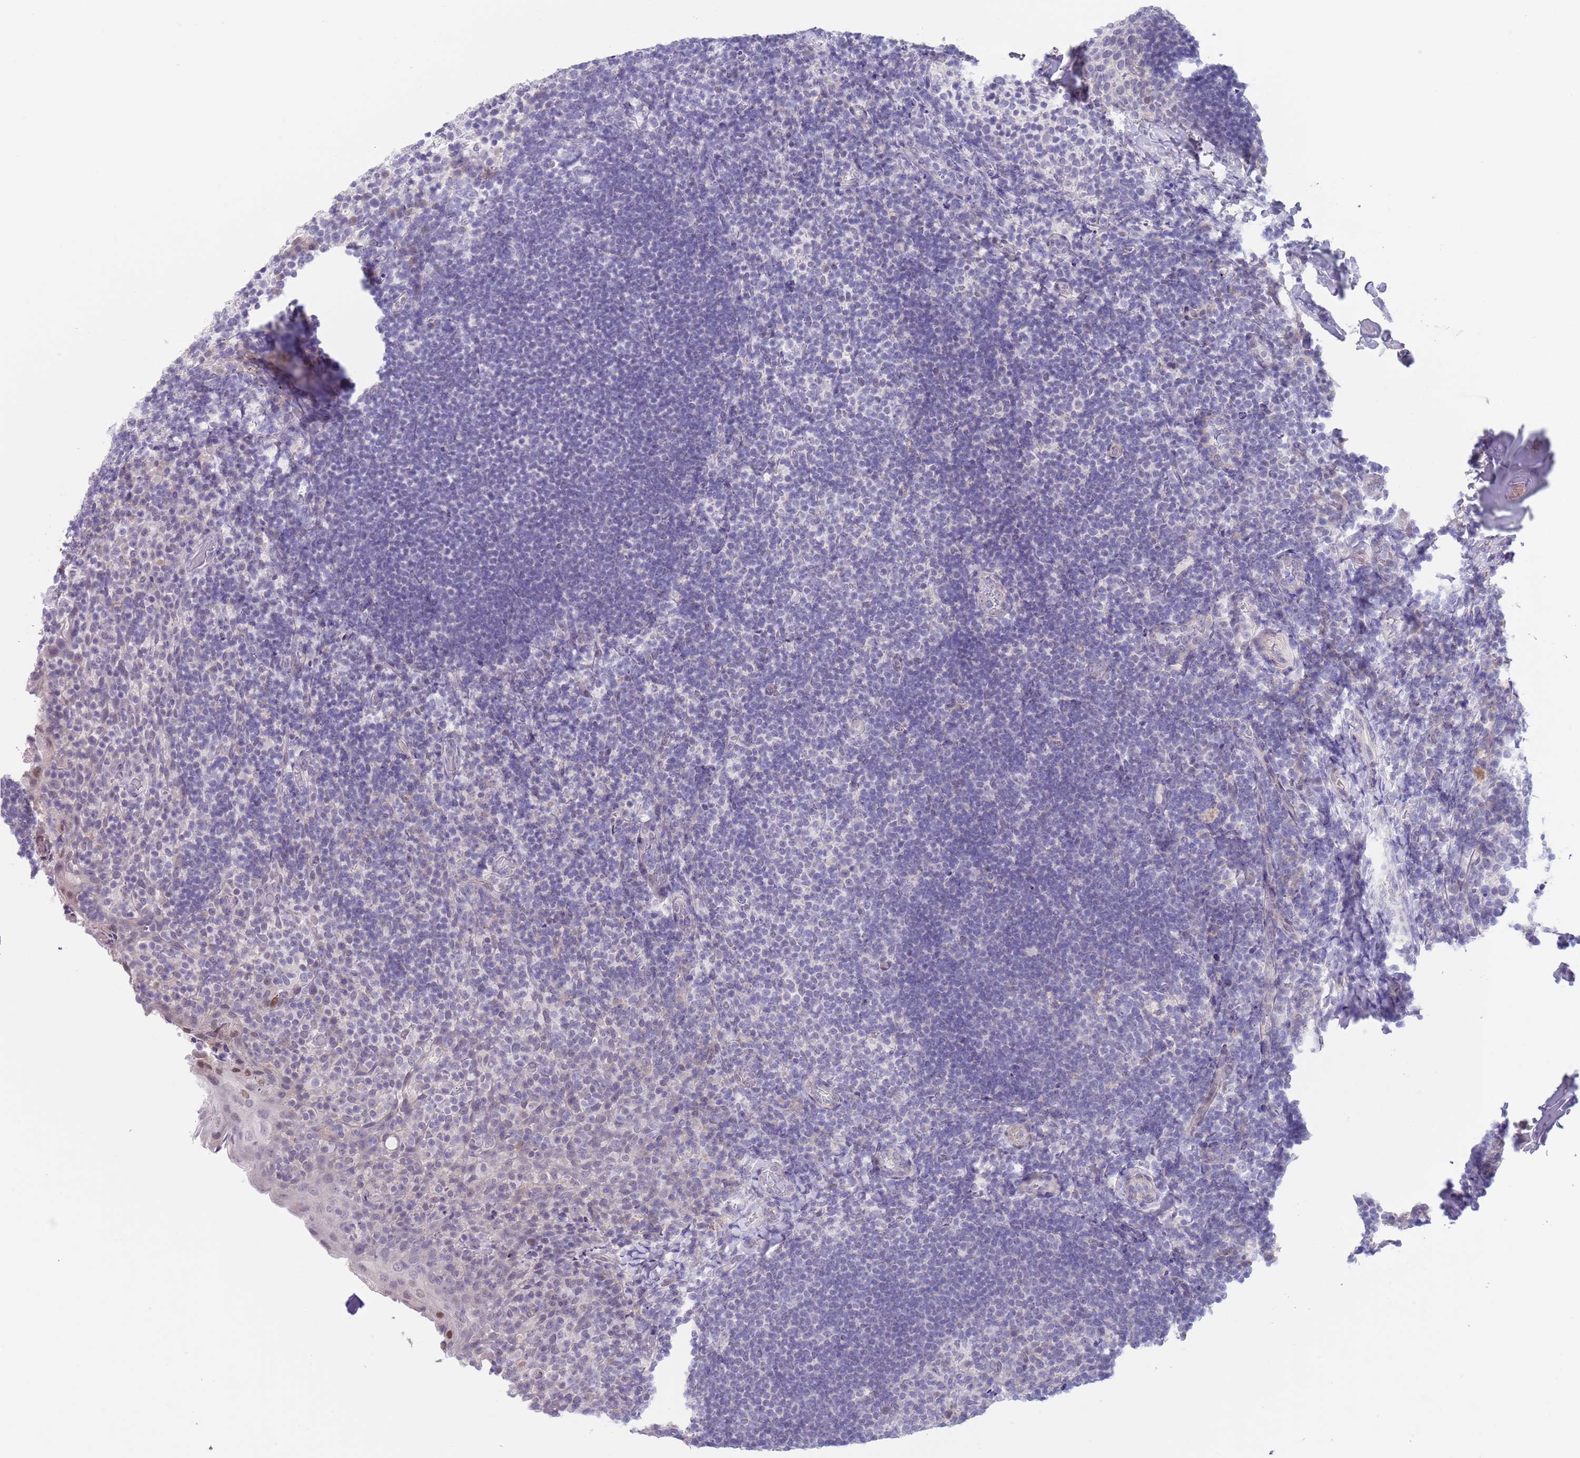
{"staining": {"intensity": "negative", "quantity": "none", "location": "none"}, "tissue": "tonsil", "cell_type": "Germinal center cells", "image_type": "normal", "snomed": [{"axis": "morphology", "description": "Normal tissue, NOS"}, {"axis": "topography", "description": "Tonsil"}], "caption": "The IHC photomicrograph has no significant staining in germinal center cells of tonsil.", "gene": "RNF169", "patient": {"sex": "female", "age": 10}}